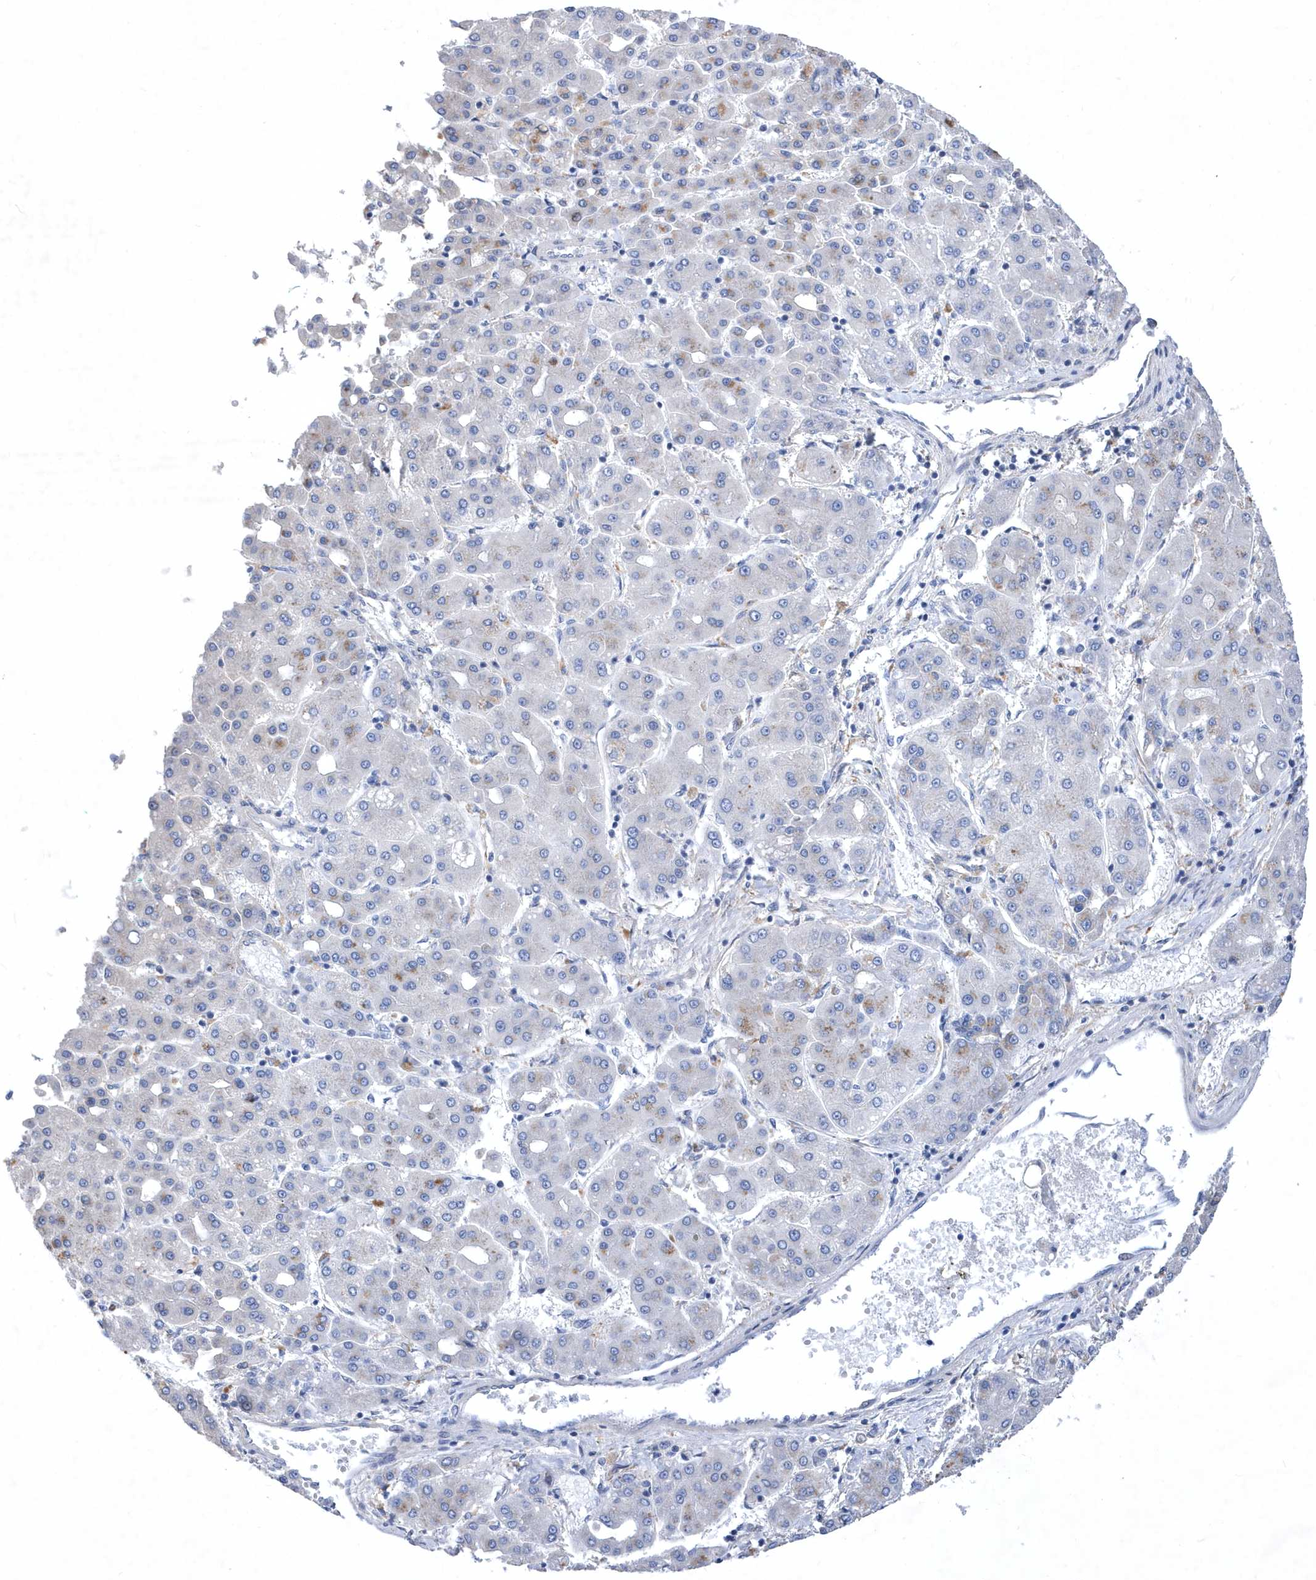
{"staining": {"intensity": "negative", "quantity": "none", "location": "none"}, "tissue": "liver cancer", "cell_type": "Tumor cells", "image_type": "cancer", "snomed": [{"axis": "morphology", "description": "Carcinoma, Hepatocellular, NOS"}, {"axis": "topography", "description": "Liver"}], "caption": "The photomicrograph reveals no significant expression in tumor cells of liver cancer.", "gene": "LONRF2", "patient": {"sex": "male", "age": 65}}